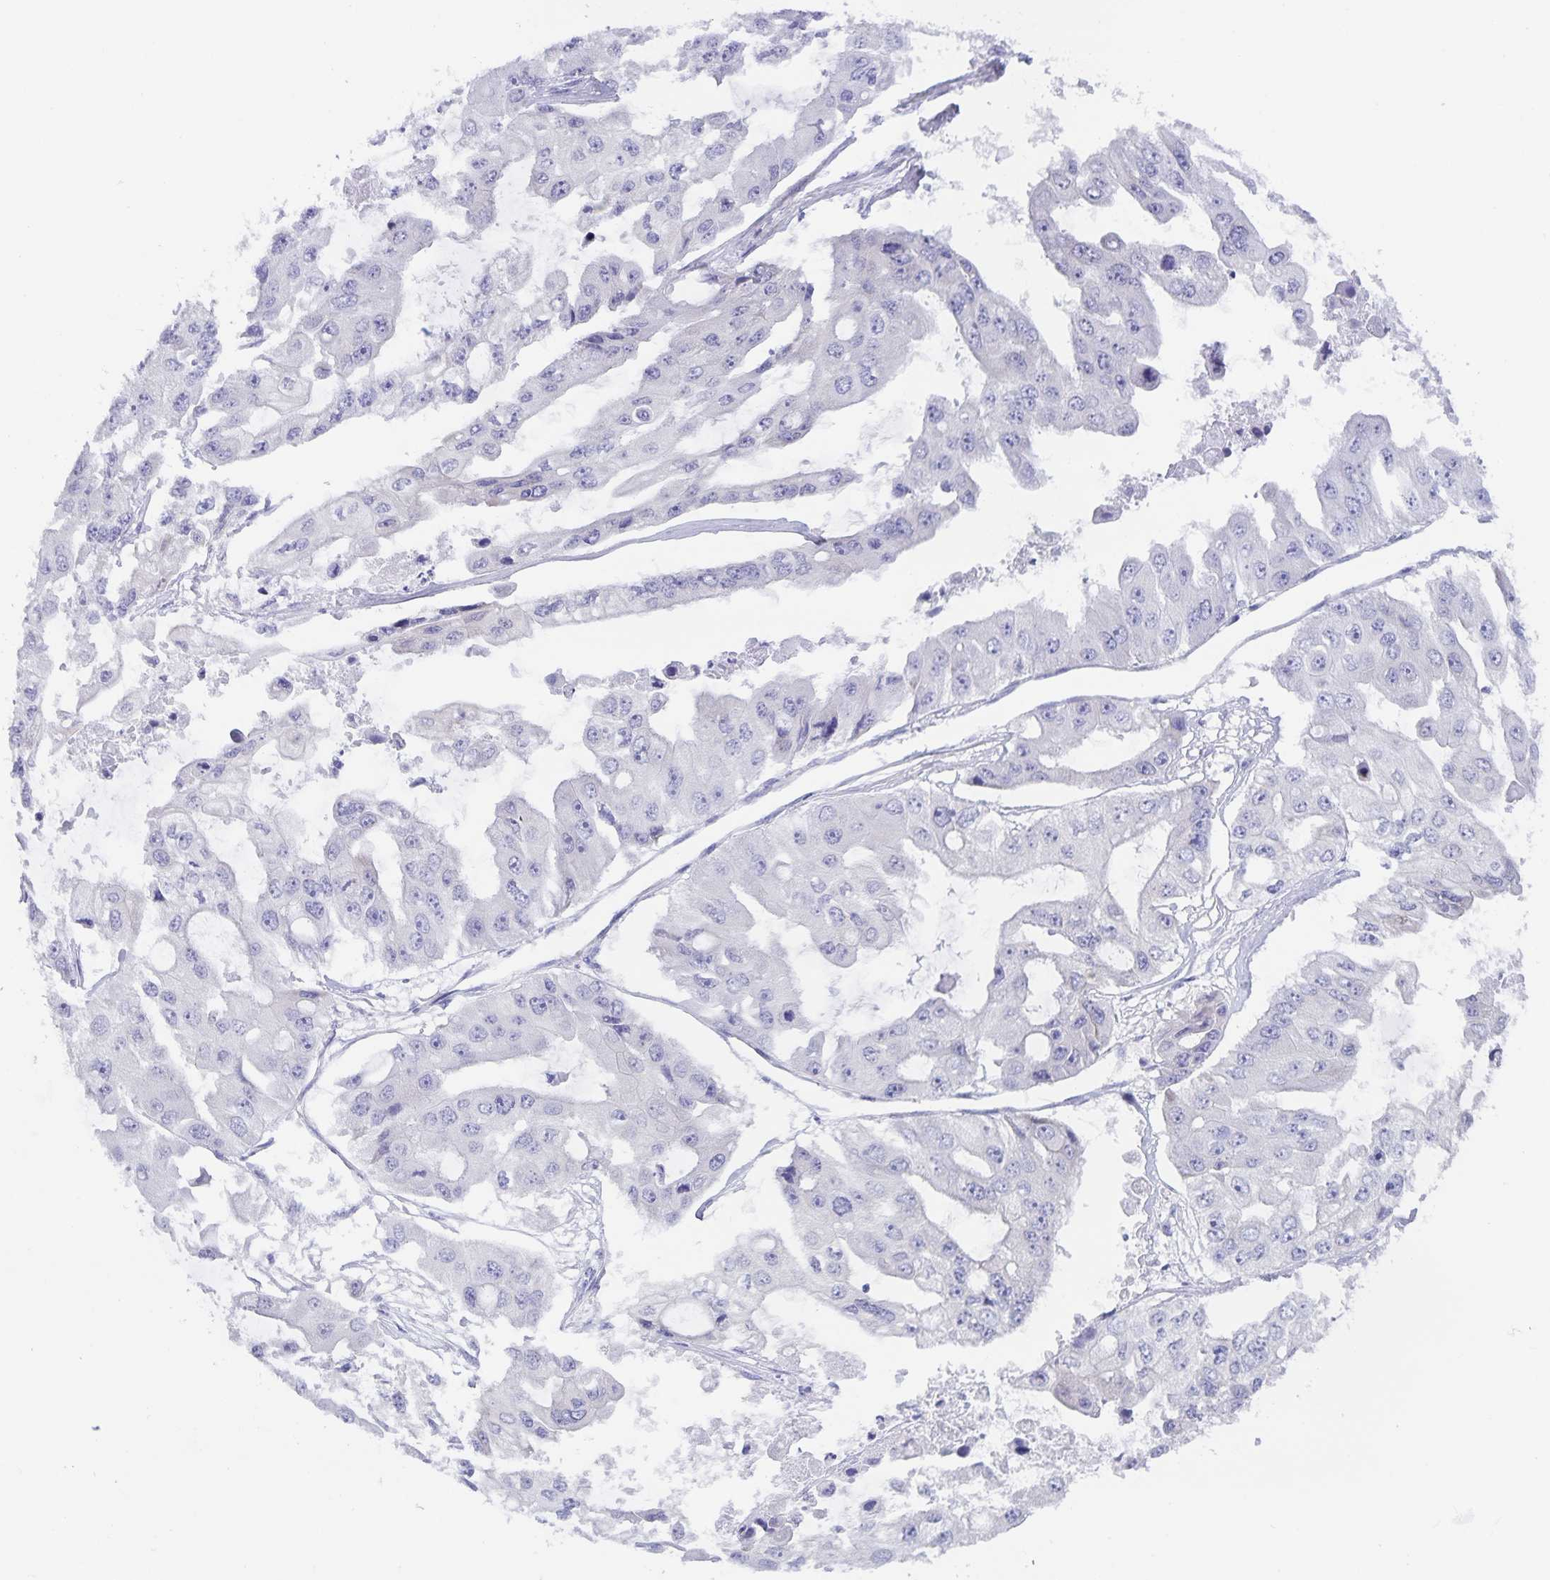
{"staining": {"intensity": "moderate", "quantity": "<25%", "location": "cytoplasmic/membranous"}, "tissue": "ovarian cancer", "cell_type": "Tumor cells", "image_type": "cancer", "snomed": [{"axis": "morphology", "description": "Cystadenocarcinoma, serous, NOS"}, {"axis": "topography", "description": "Ovary"}], "caption": "IHC staining of ovarian serous cystadenocarcinoma, which exhibits low levels of moderate cytoplasmic/membranous expression in approximately <25% of tumor cells indicating moderate cytoplasmic/membranous protein expression. The staining was performed using DAB (brown) for protein detection and nuclei were counterstained in hematoxylin (blue).", "gene": "AQP4", "patient": {"sex": "female", "age": 56}}